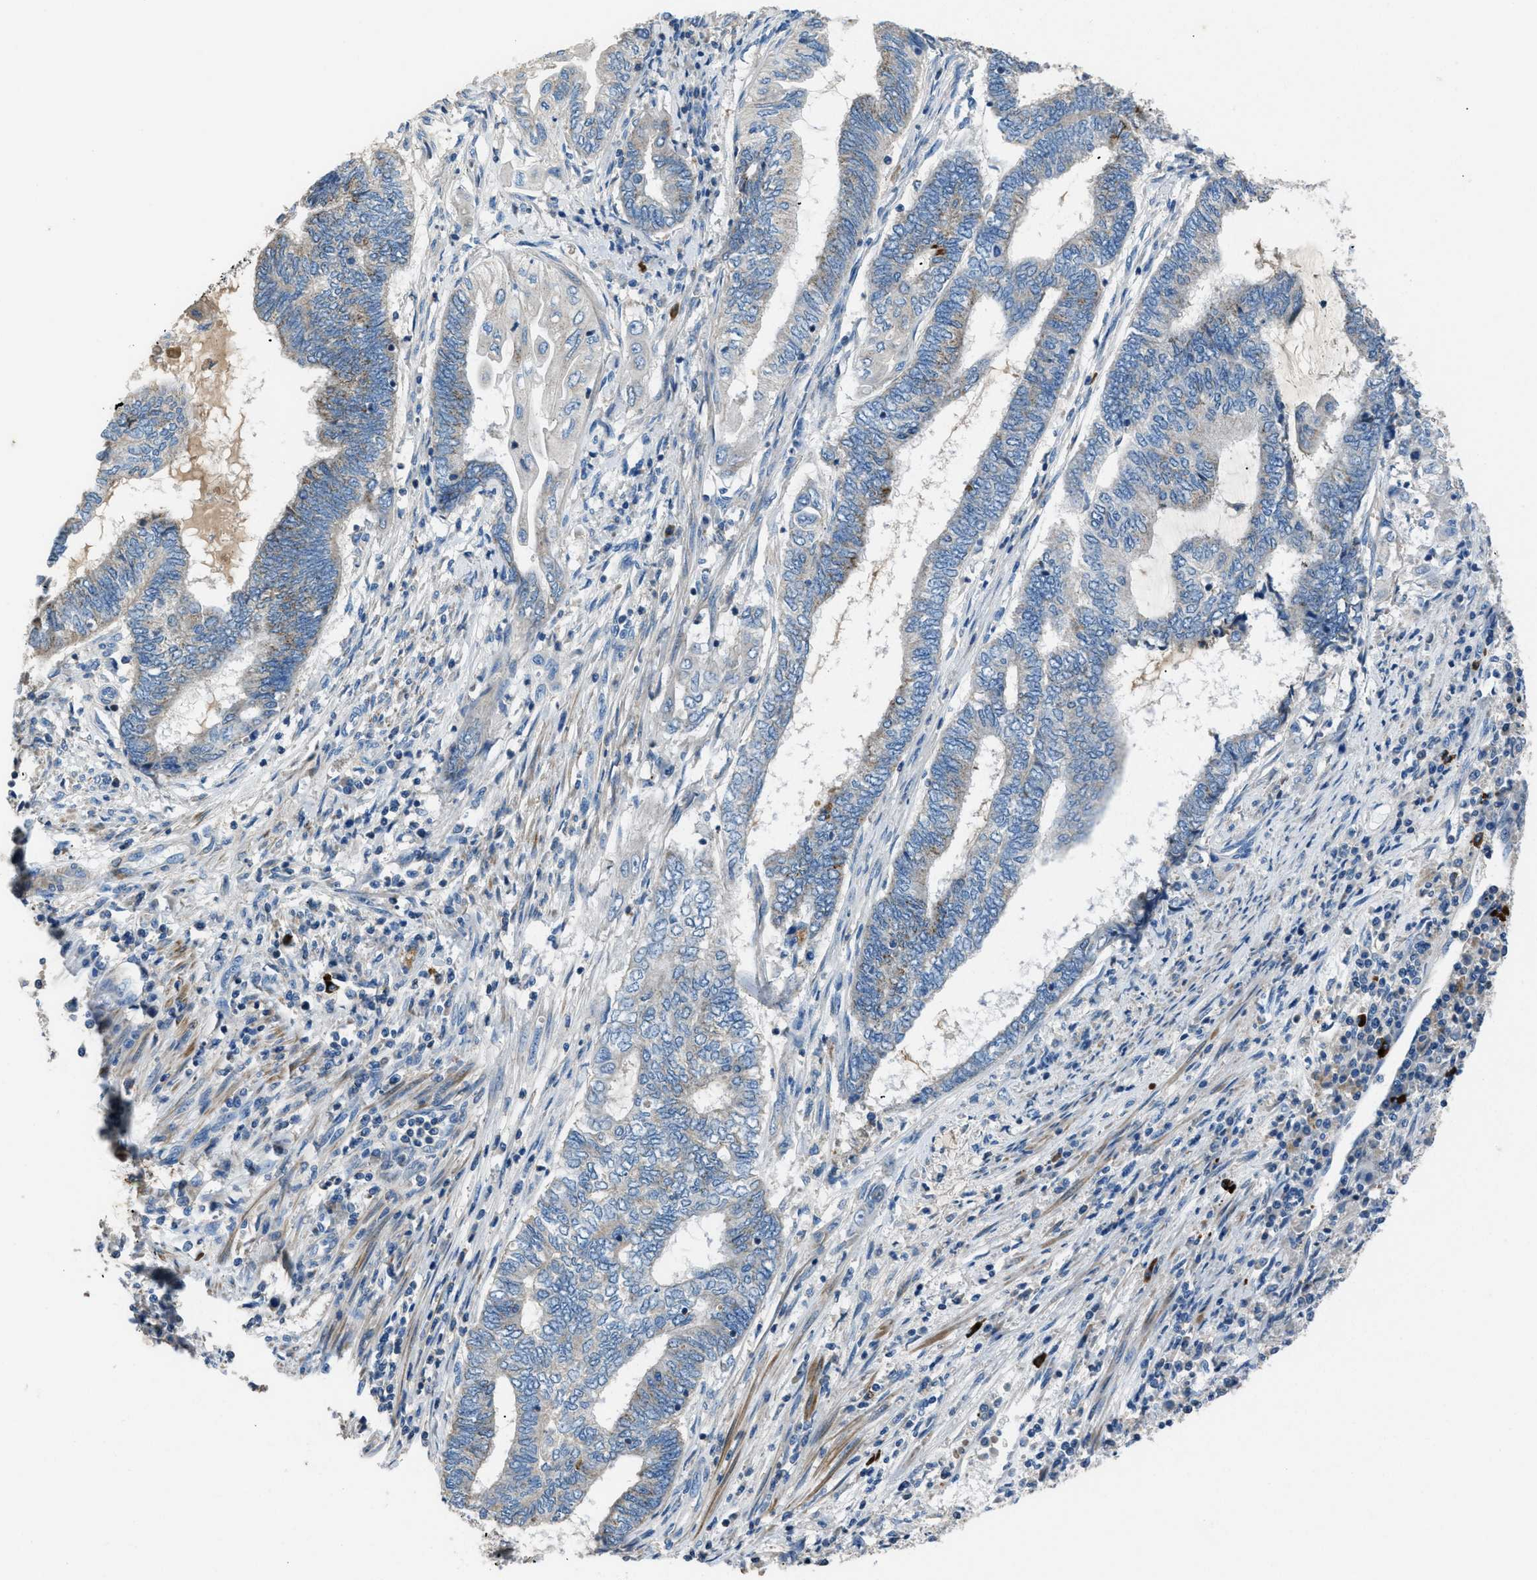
{"staining": {"intensity": "moderate", "quantity": "<25%", "location": "cytoplasmic/membranous"}, "tissue": "endometrial cancer", "cell_type": "Tumor cells", "image_type": "cancer", "snomed": [{"axis": "morphology", "description": "Adenocarcinoma, NOS"}, {"axis": "topography", "description": "Uterus"}, {"axis": "topography", "description": "Endometrium"}], "caption": "Endometrial cancer (adenocarcinoma) stained with IHC reveals moderate cytoplasmic/membranous positivity in about <25% of tumor cells. The staining was performed using DAB (3,3'-diaminobenzidine) to visualize the protein expression in brown, while the nuclei were stained in blue with hematoxylin (Magnification: 20x).", "gene": "SGCZ", "patient": {"sex": "female", "age": 70}}